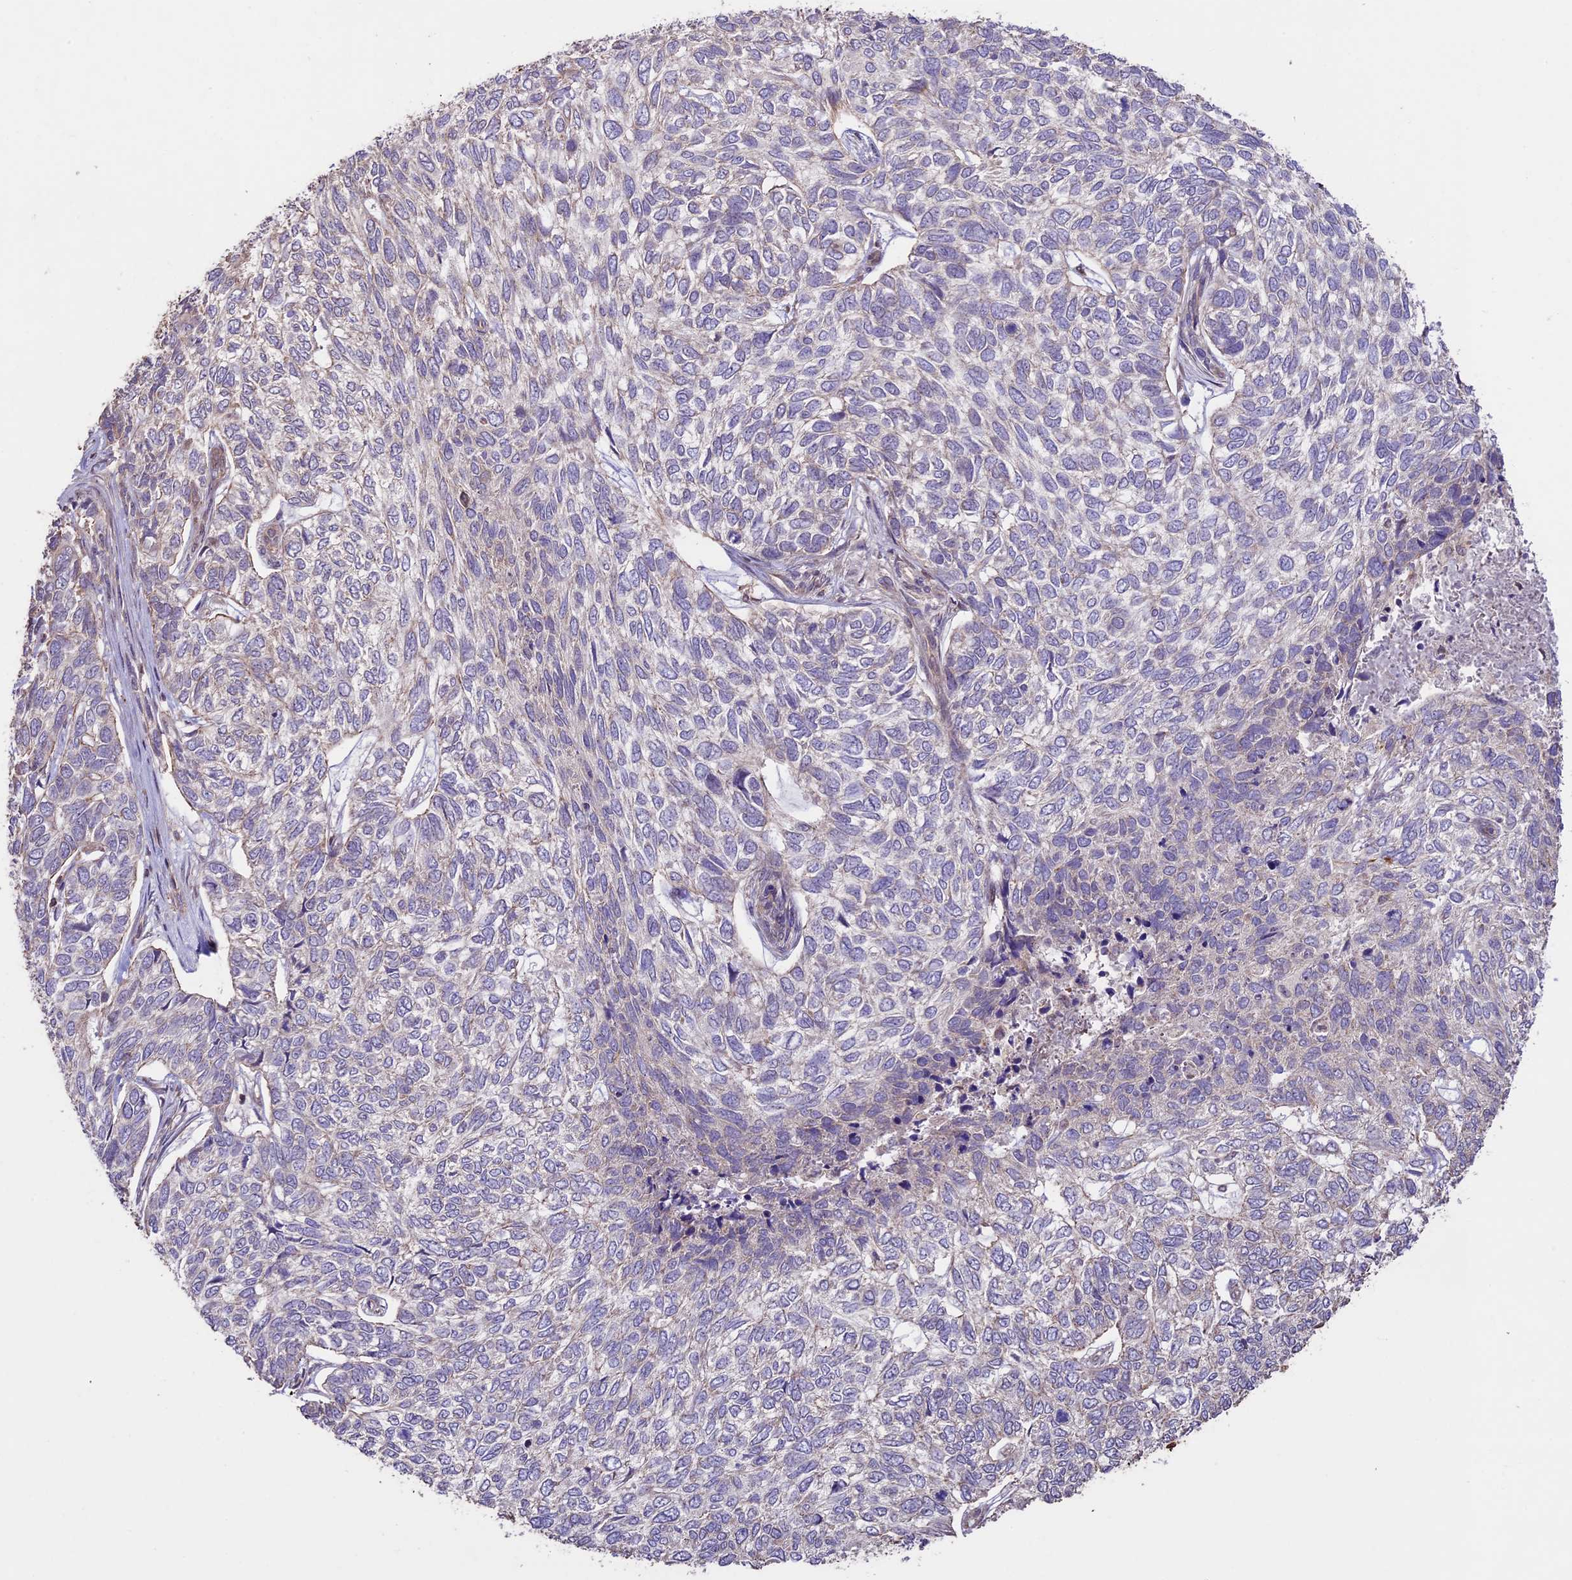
{"staining": {"intensity": "negative", "quantity": "none", "location": "none"}, "tissue": "skin cancer", "cell_type": "Tumor cells", "image_type": "cancer", "snomed": [{"axis": "morphology", "description": "Basal cell carcinoma"}, {"axis": "topography", "description": "Skin"}], "caption": "This photomicrograph is of skin cancer stained with immunohistochemistry to label a protein in brown with the nuclei are counter-stained blue. There is no staining in tumor cells.", "gene": "BCAS4", "patient": {"sex": "female", "age": 65}}